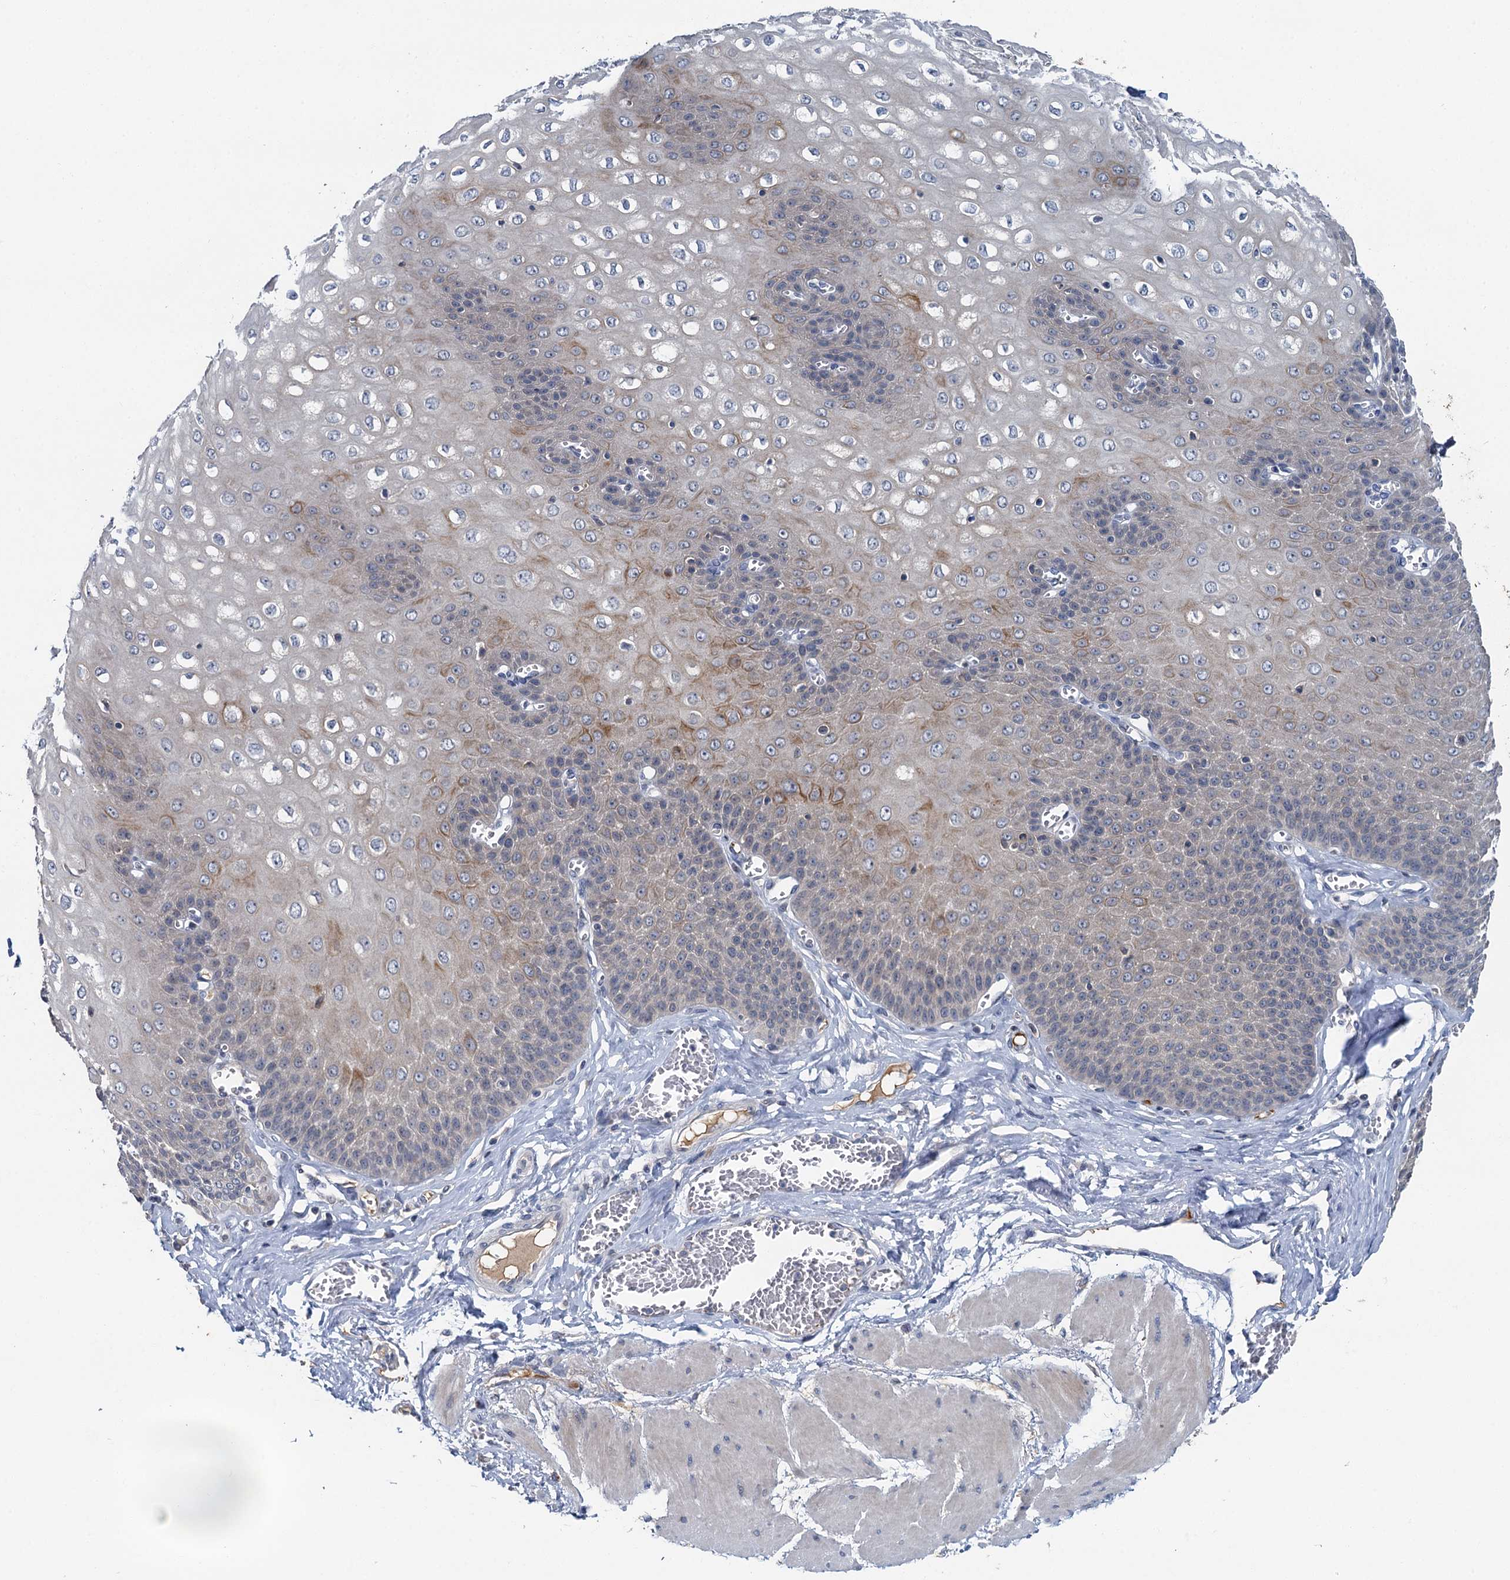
{"staining": {"intensity": "moderate", "quantity": "<25%", "location": "cytoplasmic/membranous"}, "tissue": "esophagus", "cell_type": "Squamous epithelial cells", "image_type": "normal", "snomed": [{"axis": "morphology", "description": "Normal tissue, NOS"}, {"axis": "topography", "description": "Esophagus"}], "caption": "Immunohistochemical staining of benign esophagus exhibits moderate cytoplasmic/membranous protein expression in approximately <25% of squamous epithelial cells. Using DAB (3,3'-diaminobenzidine) (brown) and hematoxylin (blue) stains, captured at high magnification using brightfield microscopy.", "gene": "SPINK9", "patient": {"sex": "male", "age": 60}}